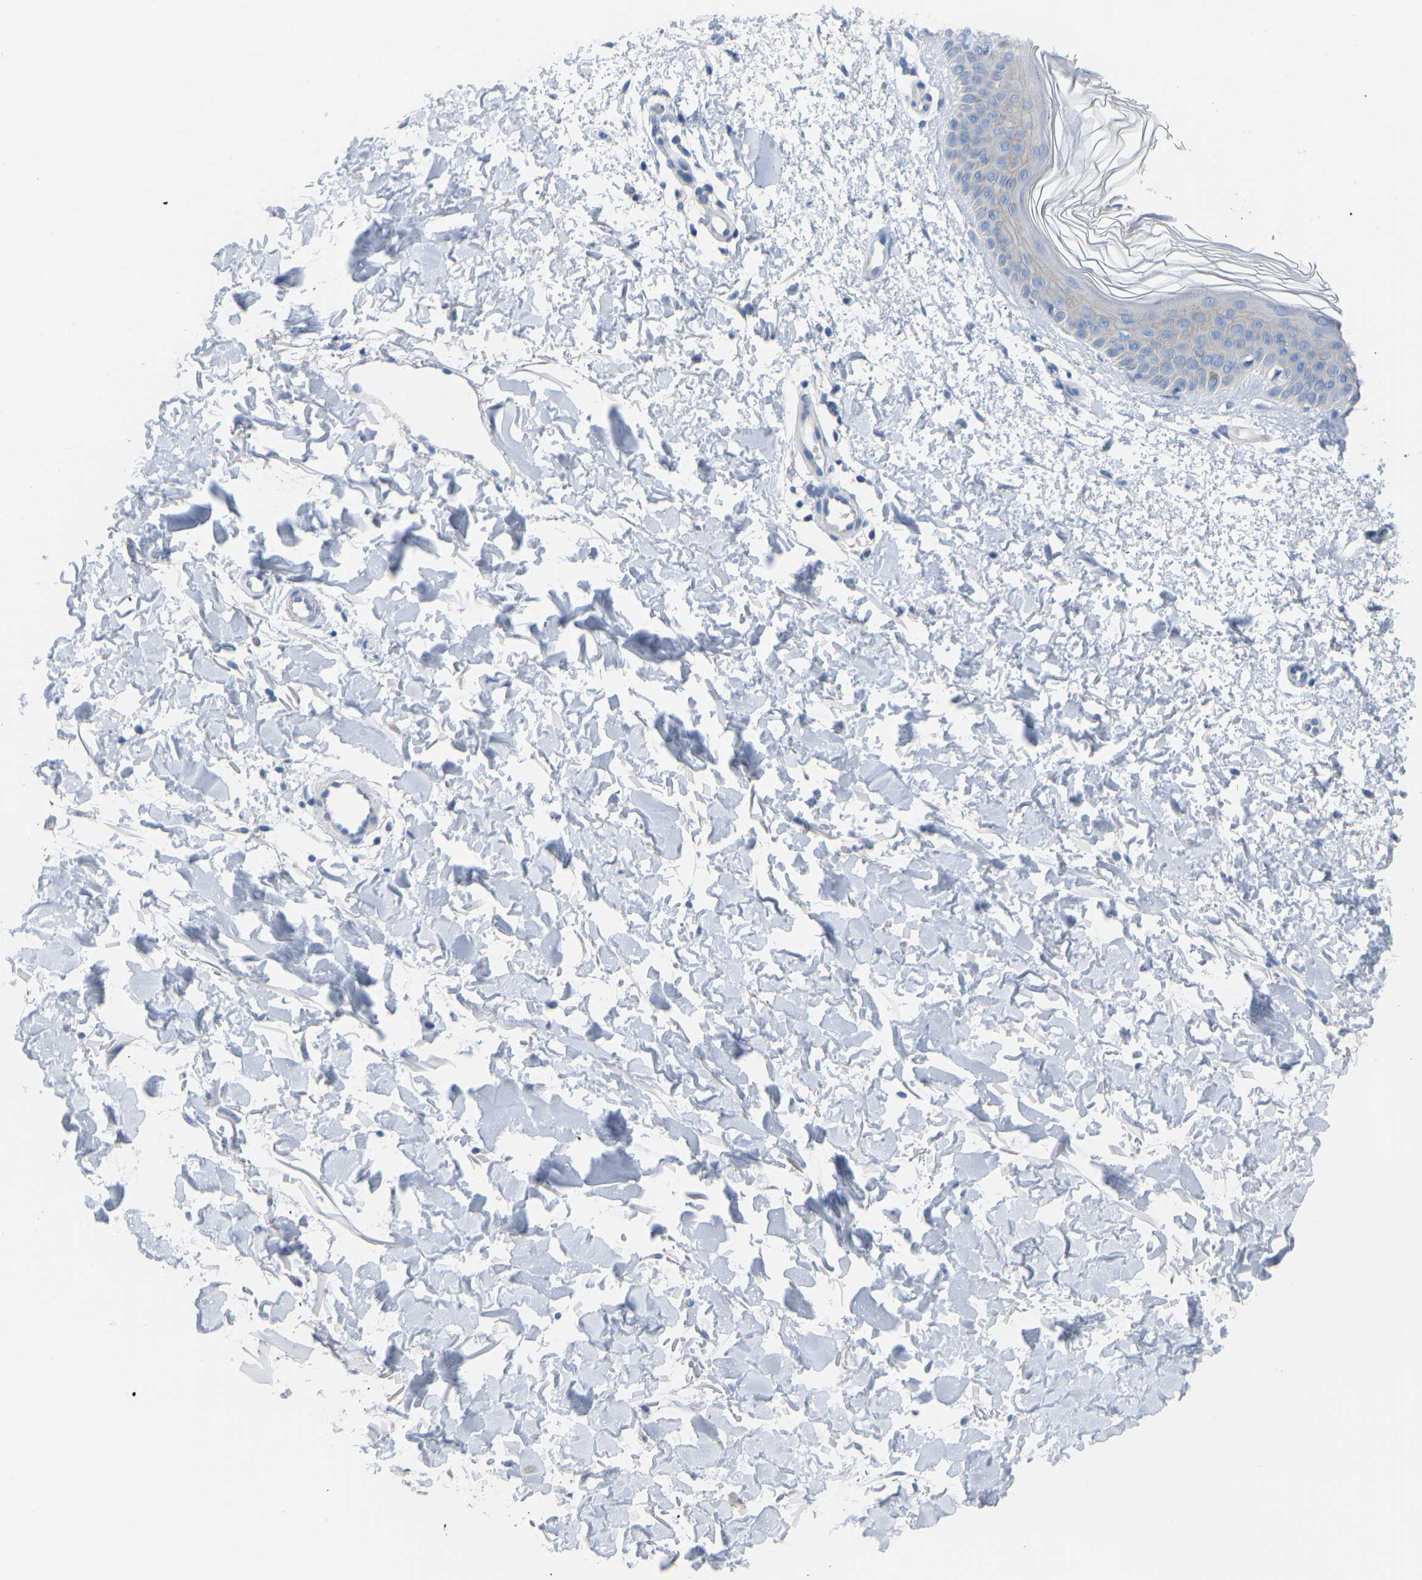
{"staining": {"intensity": "negative", "quantity": "none", "location": "none"}, "tissue": "skin", "cell_type": "Fibroblasts", "image_type": "normal", "snomed": [{"axis": "morphology", "description": "Normal tissue, NOS"}, {"axis": "morphology", "description": "Malignant melanoma, NOS"}, {"axis": "topography", "description": "Skin"}], "caption": "A micrograph of skin stained for a protein displays no brown staining in fibroblasts. Nuclei are stained in blue.", "gene": "OLIG2", "patient": {"sex": "male", "age": 83}}